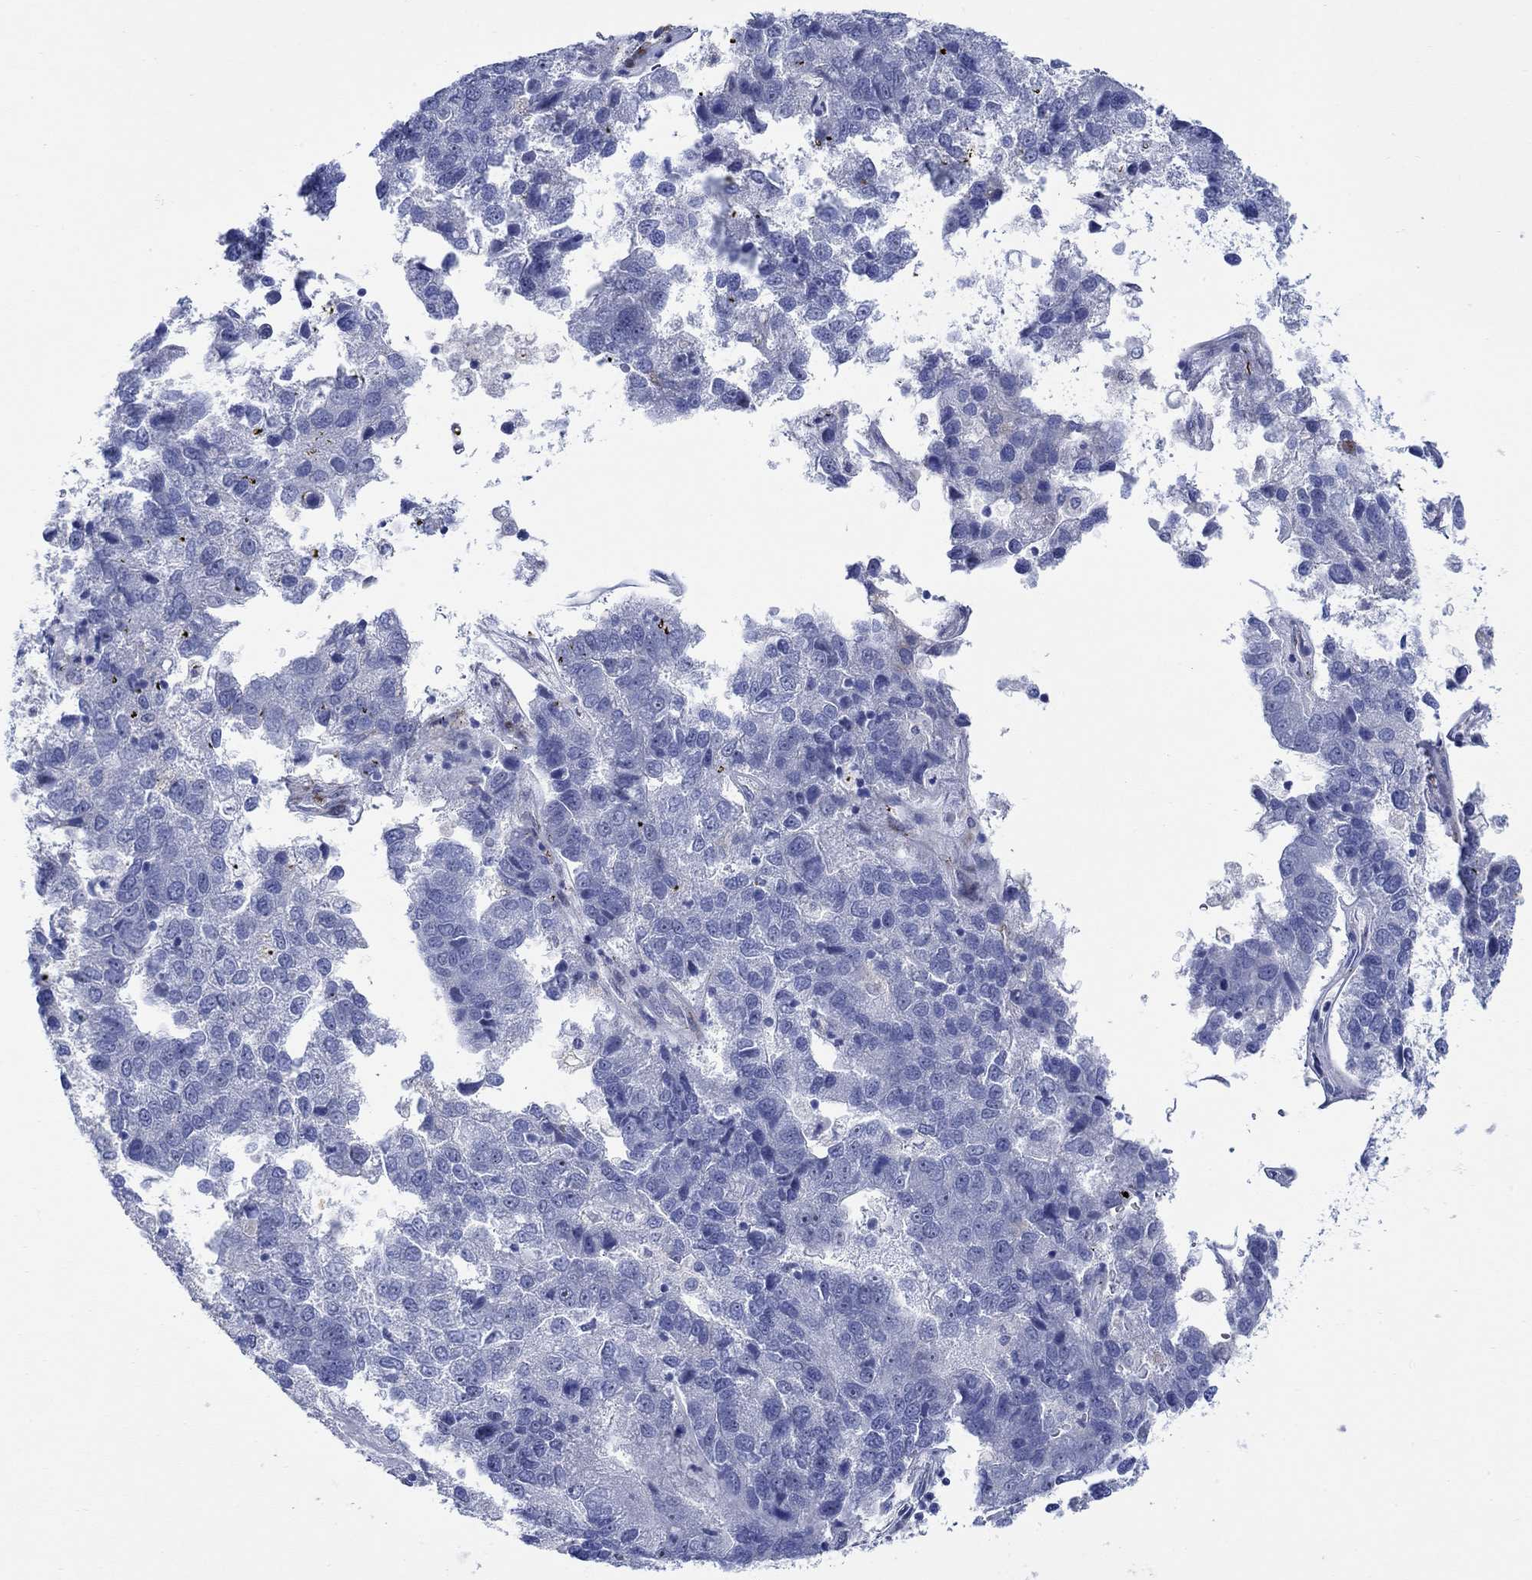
{"staining": {"intensity": "negative", "quantity": "none", "location": "none"}, "tissue": "pancreatic cancer", "cell_type": "Tumor cells", "image_type": "cancer", "snomed": [{"axis": "morphology", "description": "Adenocarcinoma, NOS"}, {"axis": "topography", "description": "Pancreas"}], "caption": "DAB (3,3'-diaminobenzidine) immunohistochemical staining of human pancreatic cancer (adenocarcinoma) demonstrates no significant positivity in tumor cells.", "gene": "KSR2", "patient": {"sex": "female", "age": 61}}